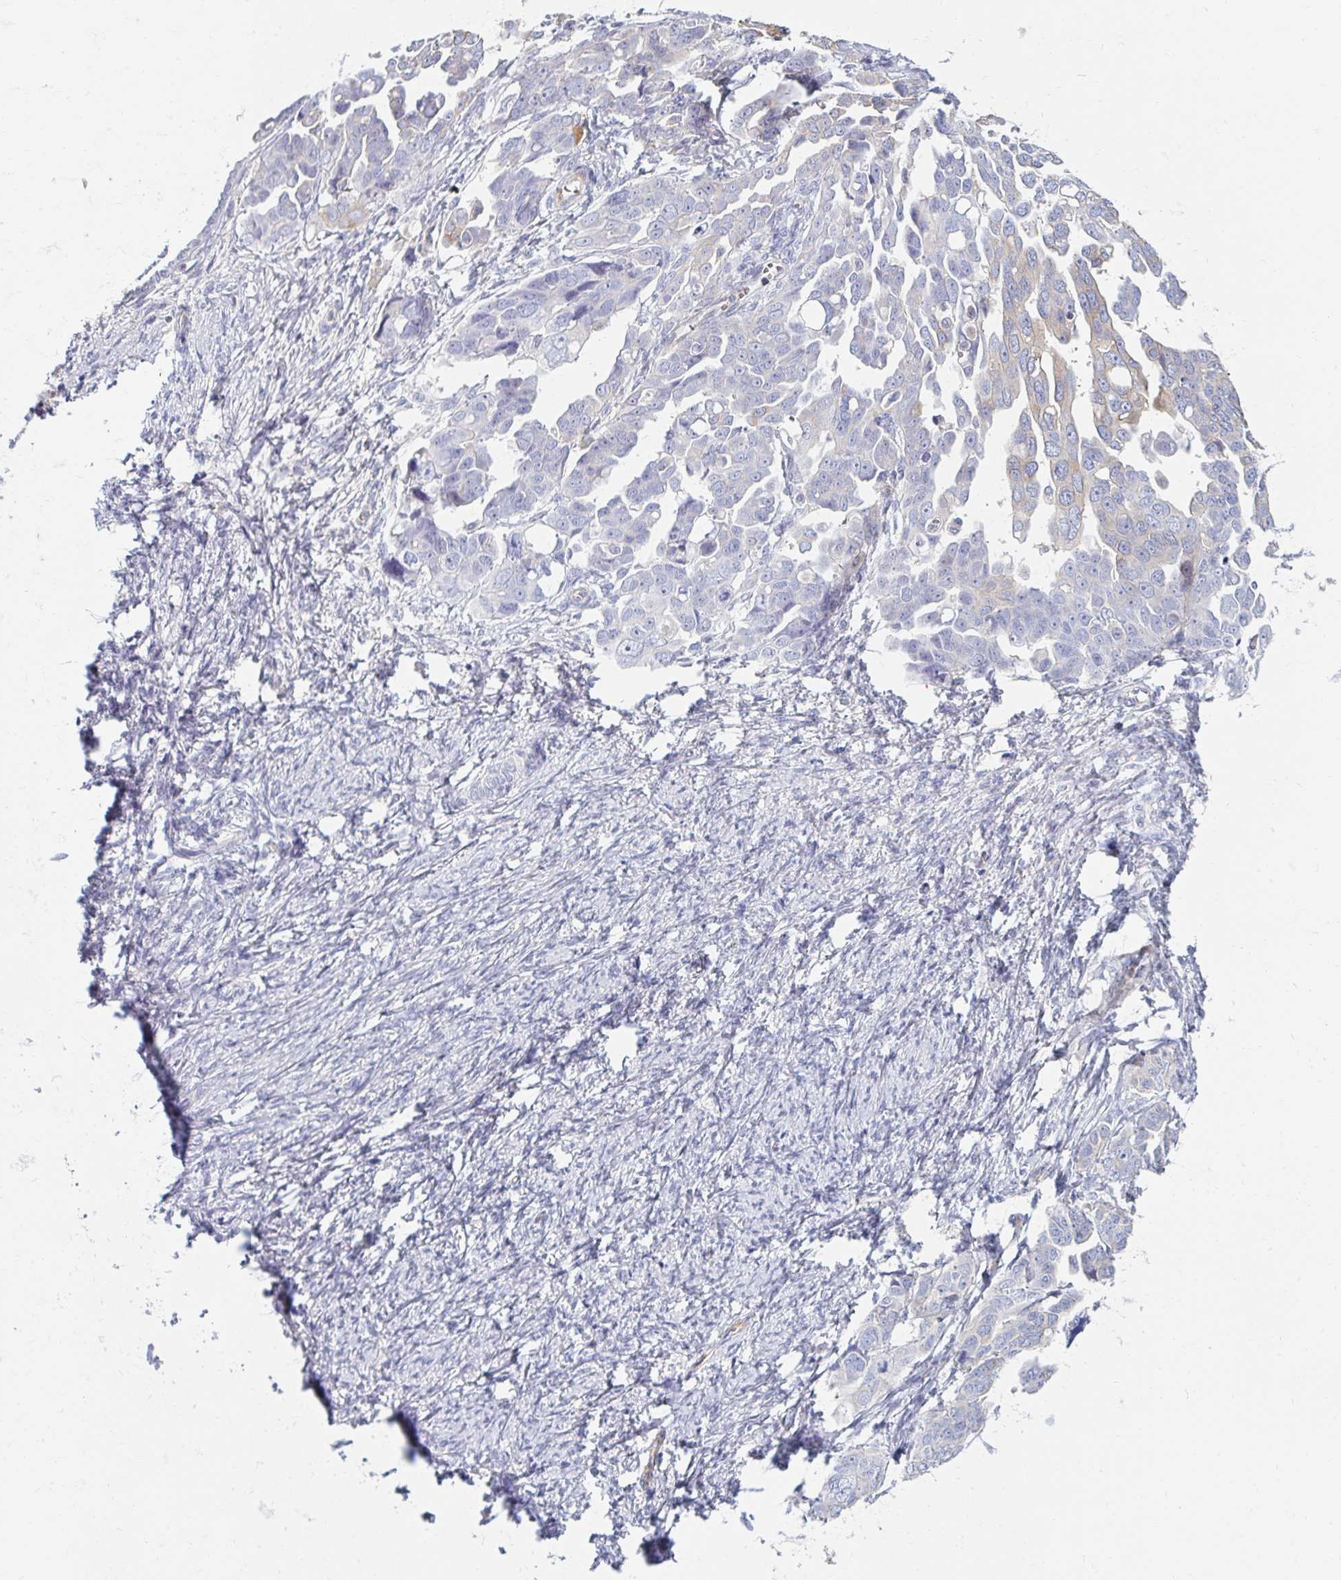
{"staining": {"intensity": "negative", "quantity": "none", "location": "none"}, "tissue": "ovarian cancer", "cell_type": "Tumor cells", "image_type": "cancer", "snomed": [{"axis": "morphology", "description": "Cystadenocarcinoma, serous, NOS"}, {"axis": "topography", "description": "Ovary"}], "caption": "This is an immunohistochemistry histopathology image of ovarian serous cystadenocarcinoma. There is no expression in tumor cells.", "gene": "MYLK2", "patient": {"sex": "female", "age": 59}}